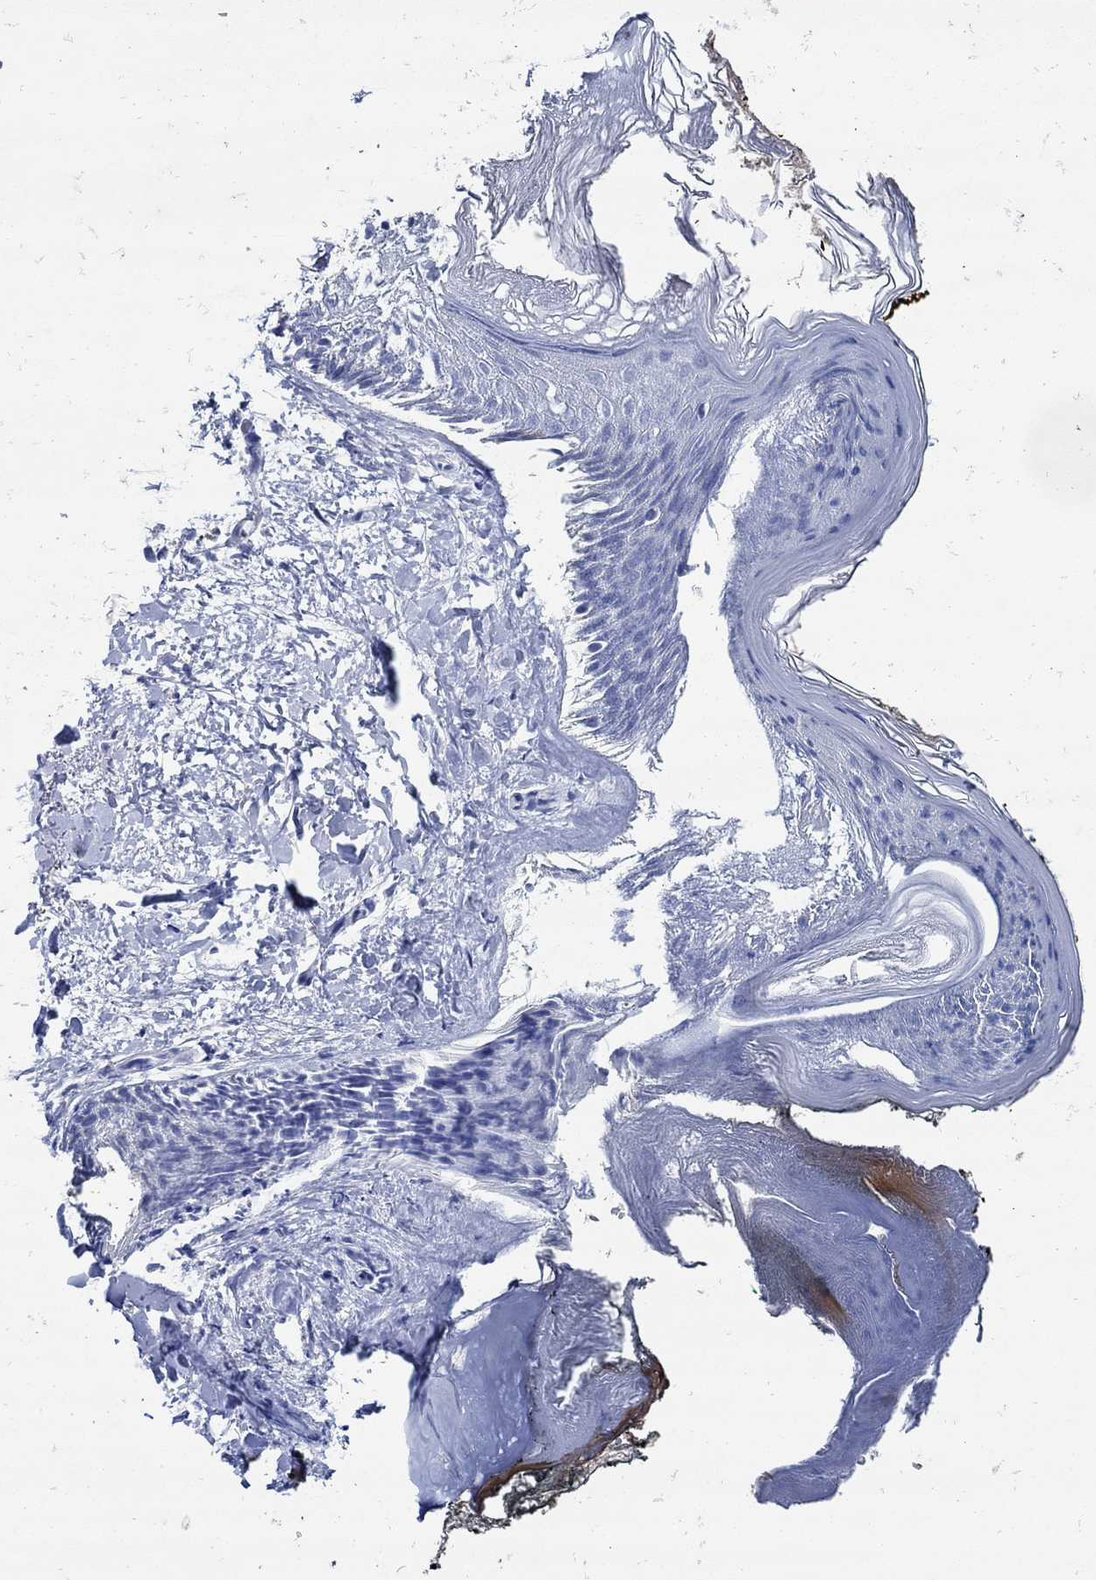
{"staining": {"intensity": "negative", "quantity": "none", "location": "none"}, "tissue": "skin", "cell_type": "Fibroblasts", "image_type": "normal", "snomed": [{"axis": "morphology", "description": "Normal tissue, NOS"}, {"axis": "topography", "description": "Skin"}], "caption": "Fibroblasts are negative for brown protein staining in unremarkable skin.", "gene": "NOS1", "patient": {"sex": "female", "age": 34}}